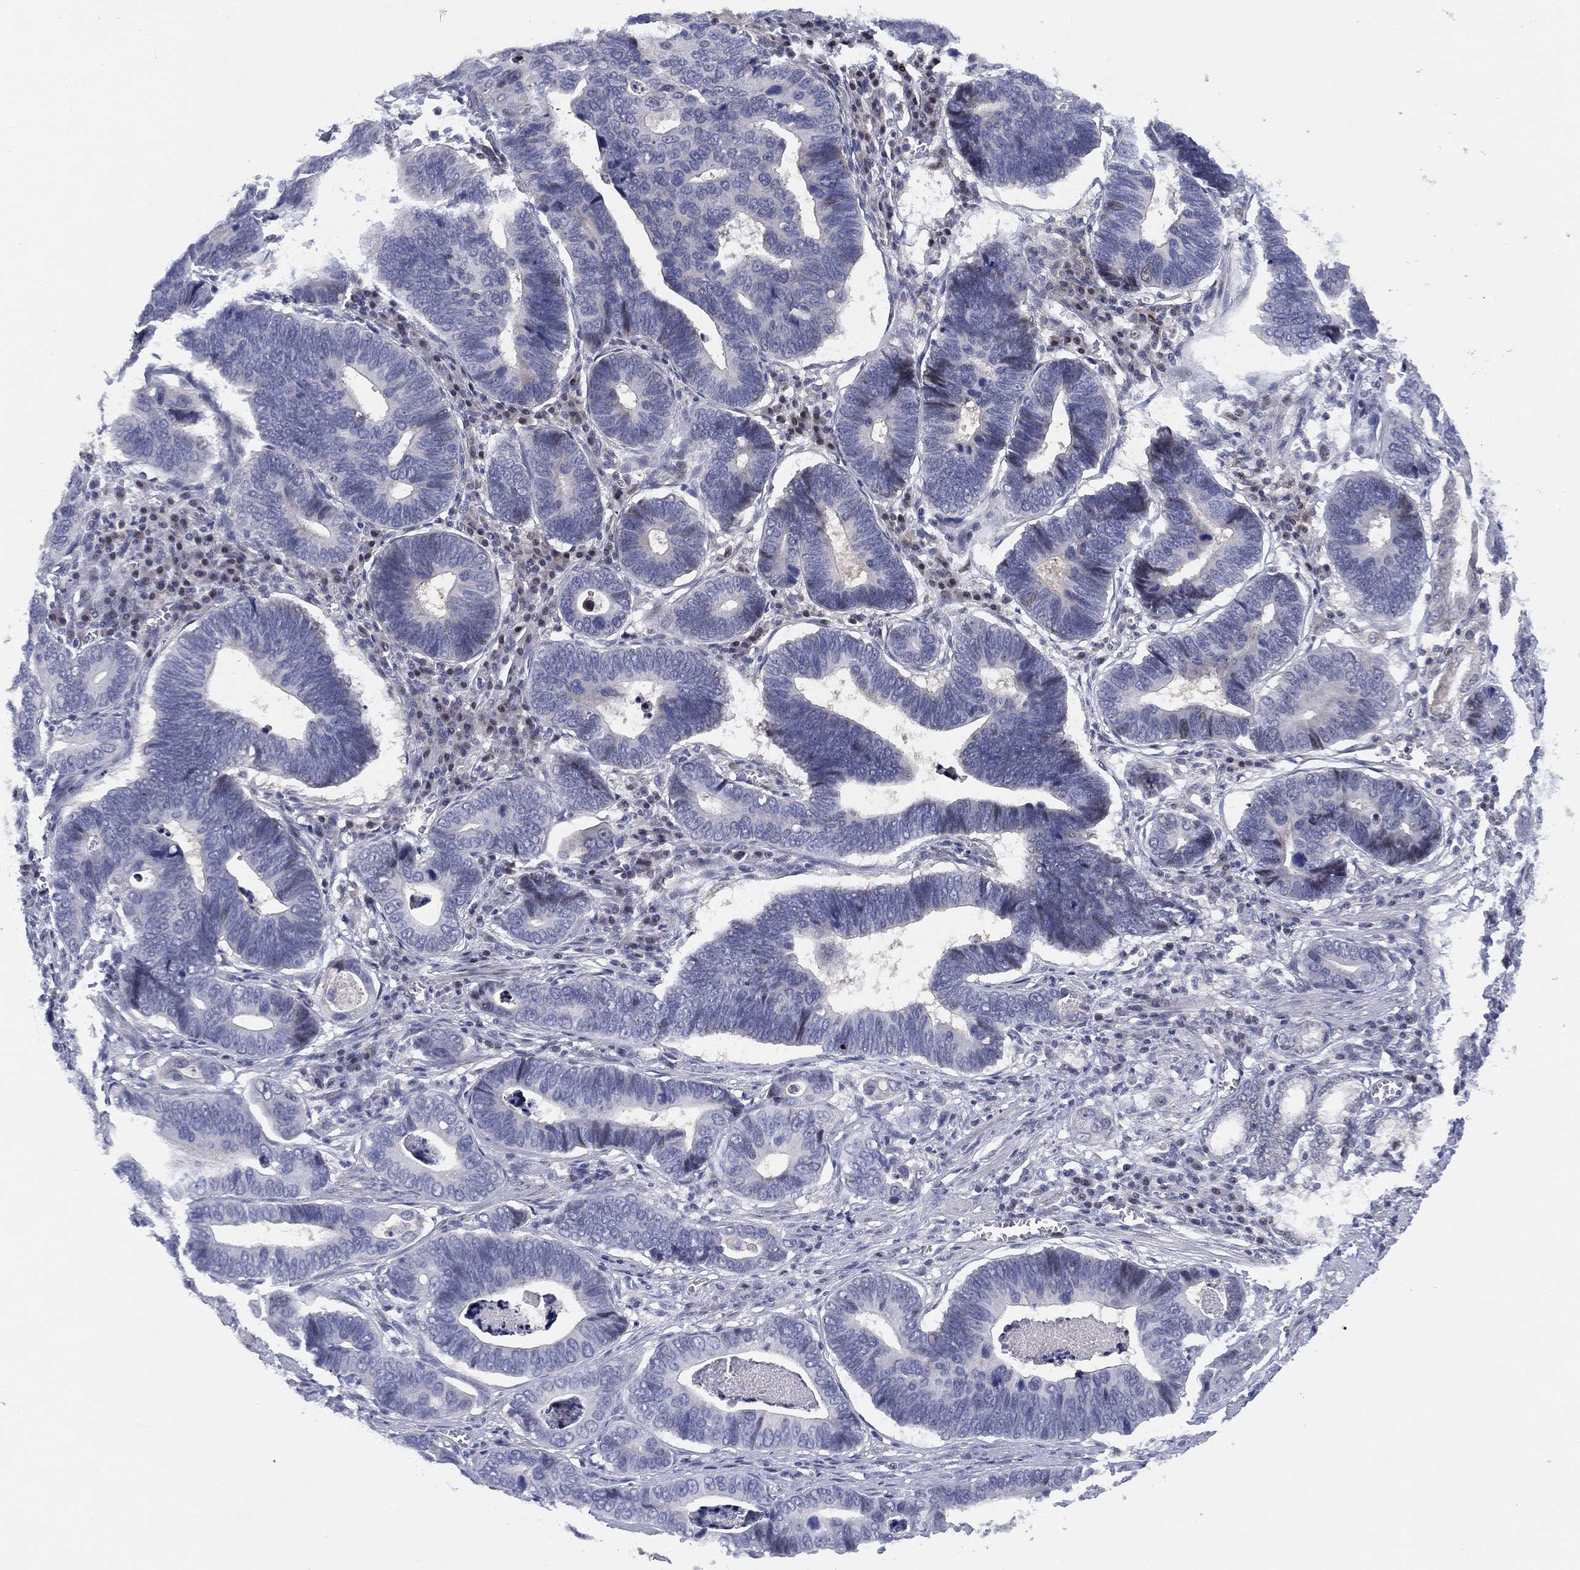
{"staining": {"intensity": "weak", "quantity": "<25%", "location": "nuclear"}, "tissue": "stomach cancer", "cell_type": "Tumor cells", "image_type": "cancer", "snomed": [{"axis": "morphology", "description": "Adenocarcinoma, NOS"}, {"axis": "topography", "description": "Stomach"}], "caption": "This image is of adenocarcinoma (stomach) stained with immunohistochemistry to label a protein in brown with the nuclei are counter-stained blue. There is no expression in tumor cells. (IHC, brightfield microscopy, high magnification).", "gene": "SLC4A4", "patient": {"sex": "male", "age": 84}}